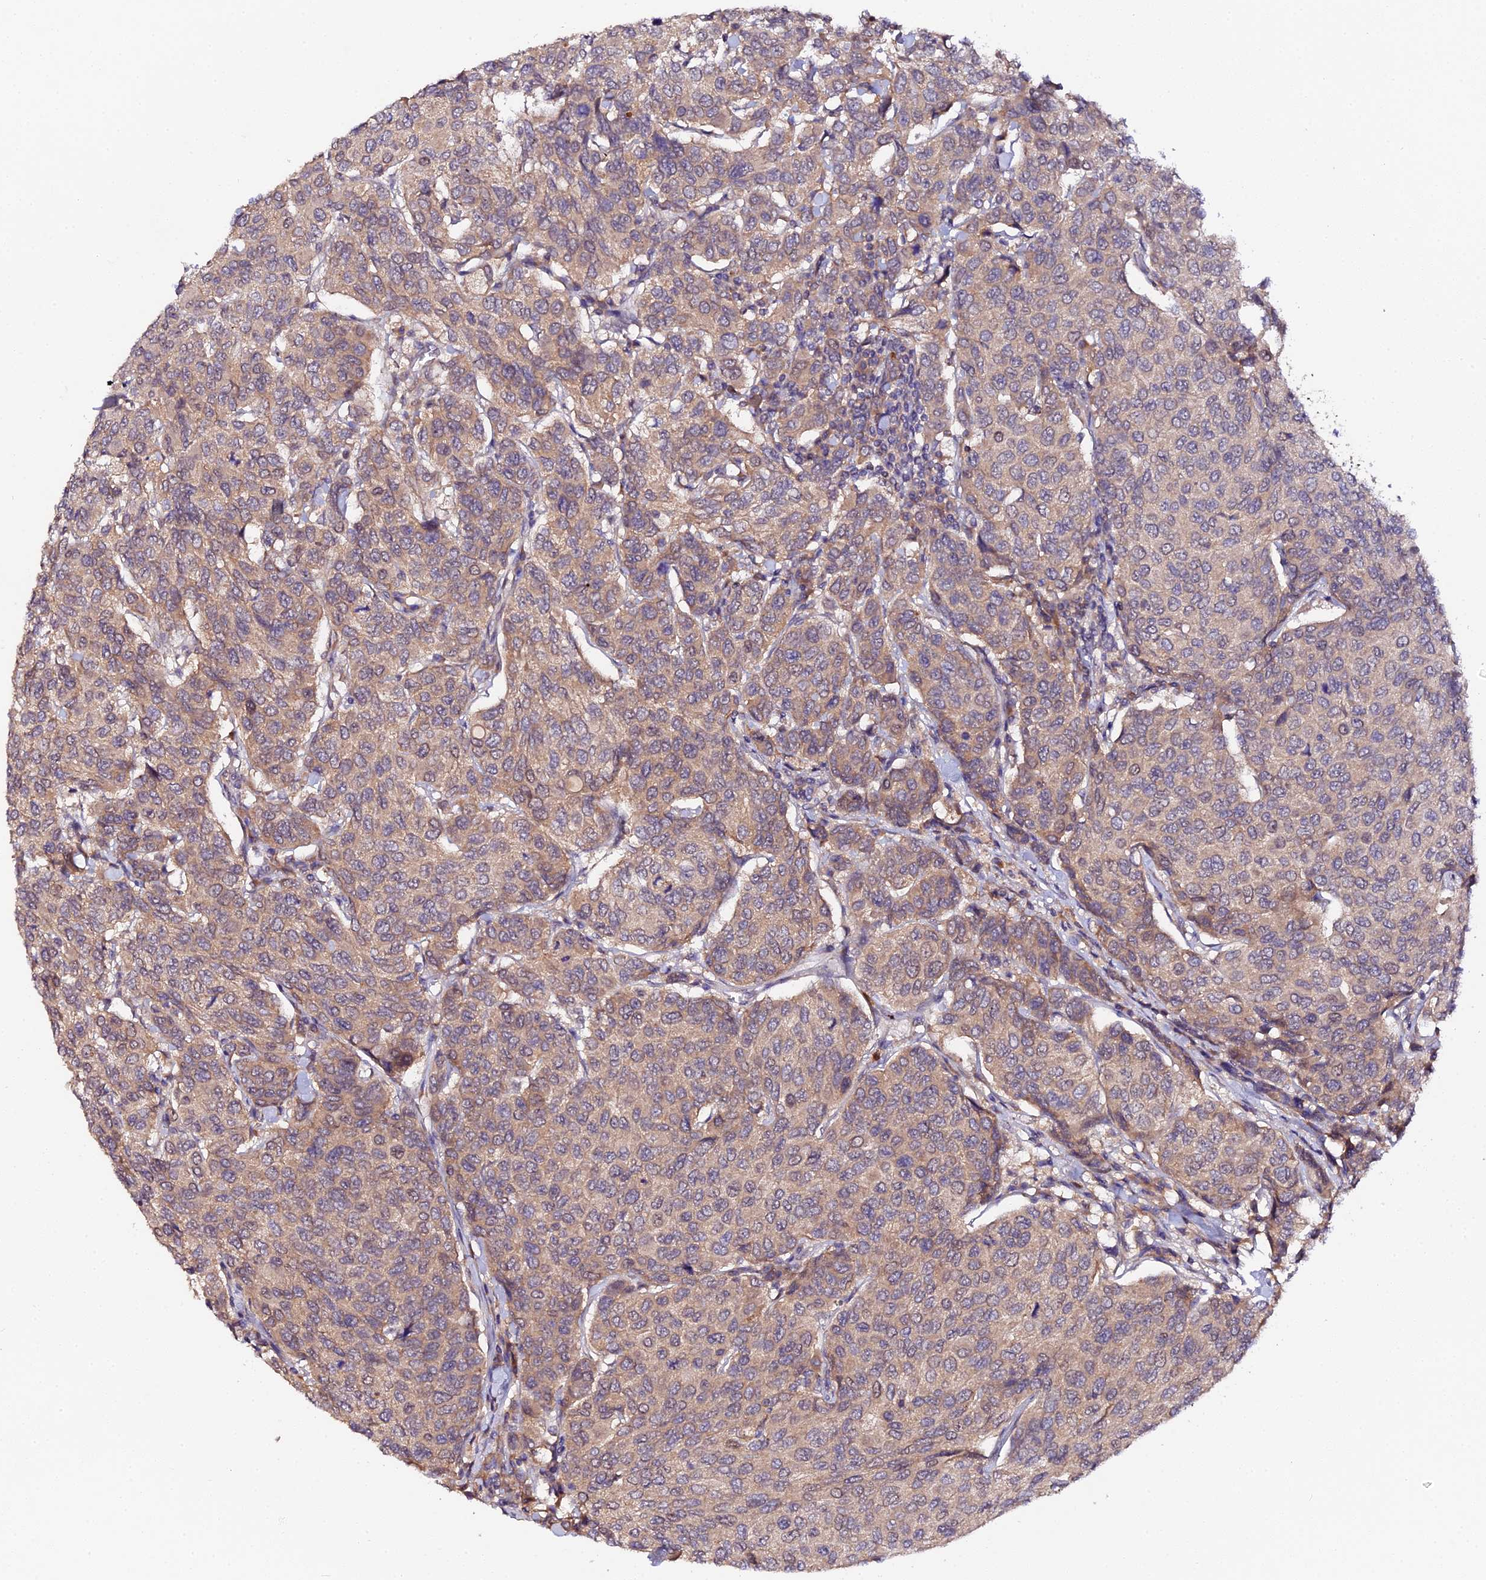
{"staining": {"intensity": "moderate", "quantity": ">75%", "location": "cytoplasmic/membranous,nuclear"}, "tissue": "breast cancer", "cell_type": "Tumor cells", "image_type": "cancer", "snomed": [{"axis": "morphology", "description": "Duct carcinoma"}, {"axis": "topography", "description": "Breast"}], "caption": "Protein staining demonstrates moderate cytoplasmic/membranous and nuclear staining in approximately >75% of tumor cells in breast cancer (intraductal carcinoma).", "gene": "TRIM26", "patient": {"sex": "female", "age": 55}}